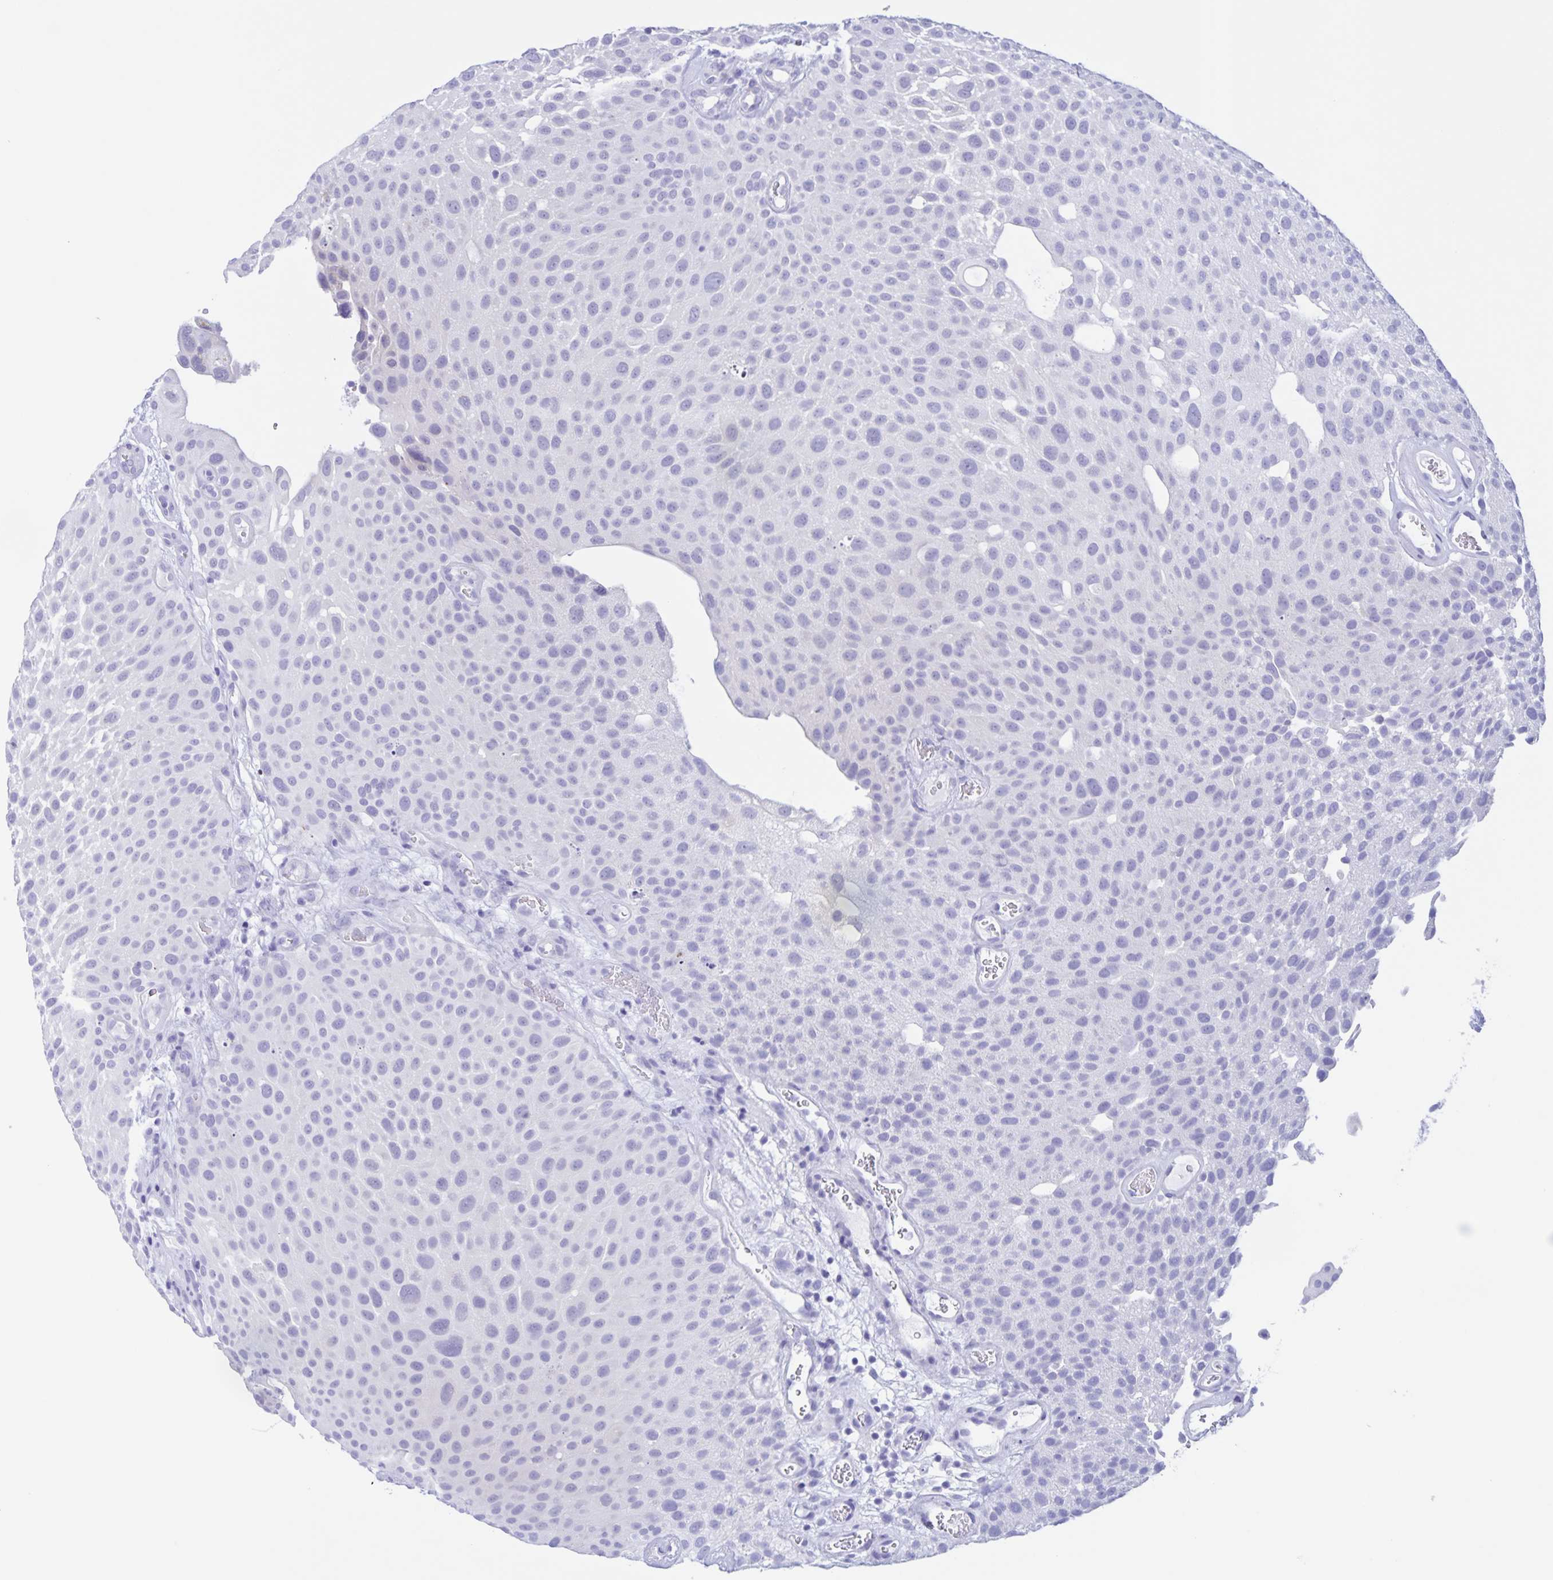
{"staining": {"intensity": "negative", "quantity": "none", "location": "none"}, "tissue": "urothelial cancer", "cell_type": "Tumor cells", "image_type": "cancer", "snomed": [{"axis": "morphology", "description": "Urothelial carcinoma, Low grade"}, {"axis": "topography", "description": "Urinary bladder"}], "caption": "Immunohistochemistry histopathology image of neoplastic tissue: urothelial cancer stained with DAB exhibits no significant protein positivity in tumor cells.", "gene": "TGIF2LX", "patient": {"sex": "male", "age": 72}}